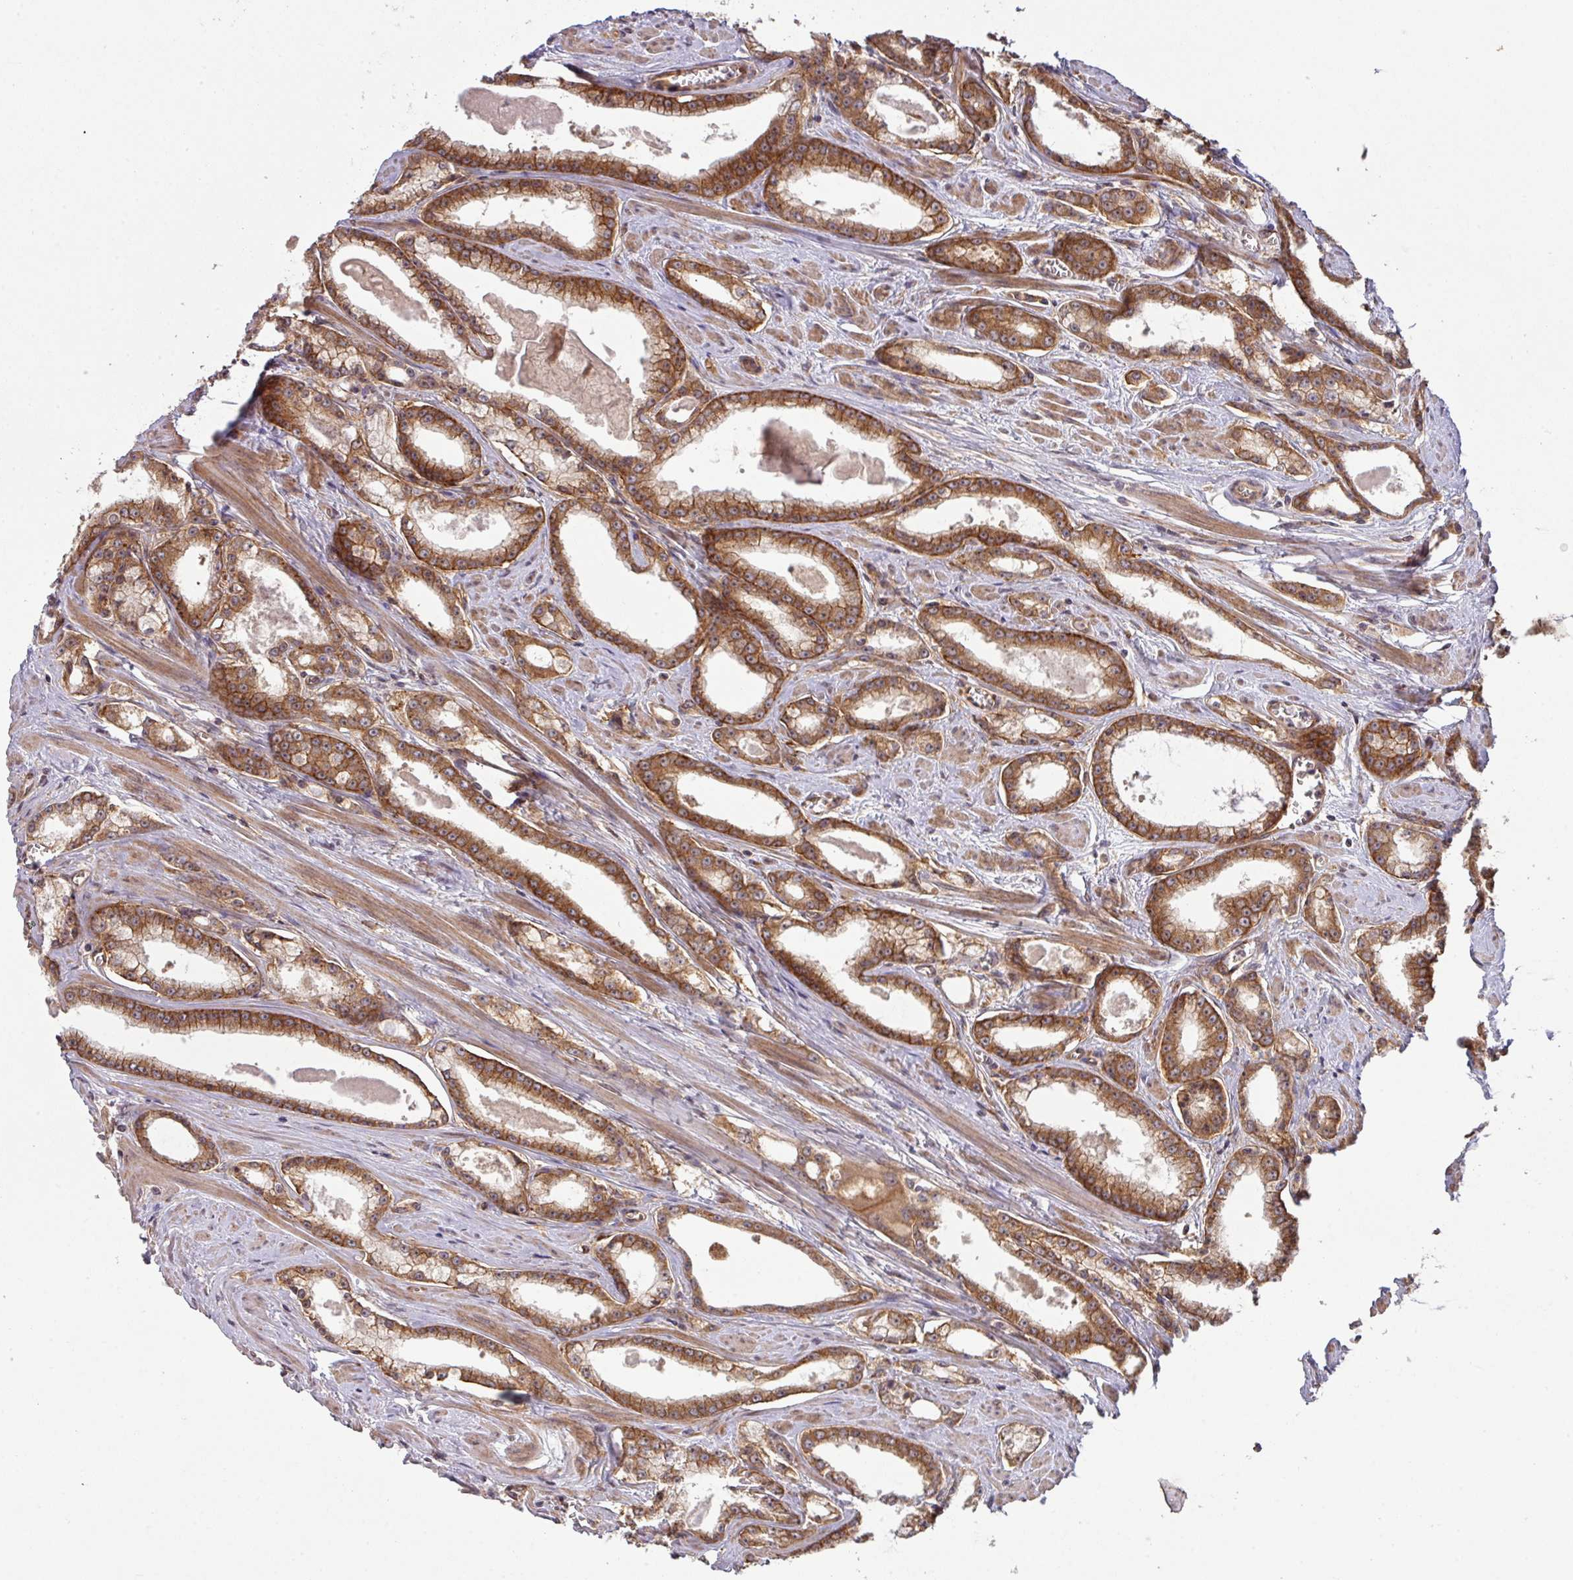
{"staining": {"intensity": "strong", "quantity": ">75%", "location": "cytoplasmic/membranous"}, "tissue": "prostate cancer", "cell_type": "Tumor cells", "image_type": "cancer", "snomed": [{"axis": "morphology", "description": "Adenocarcinoma, Low grade"}, {"axis": "topography", "description": "Prostate and seminal vesicle, NOS"}], "caption": "Prostate cancer (low-grade adenocarcinoma) tissue demonstrates strong cytoplasmic/membranous staining in approximately >75% of tumor cells", "gene": "CYFIP2", "patient": {"sex": "male", "age": 60}}